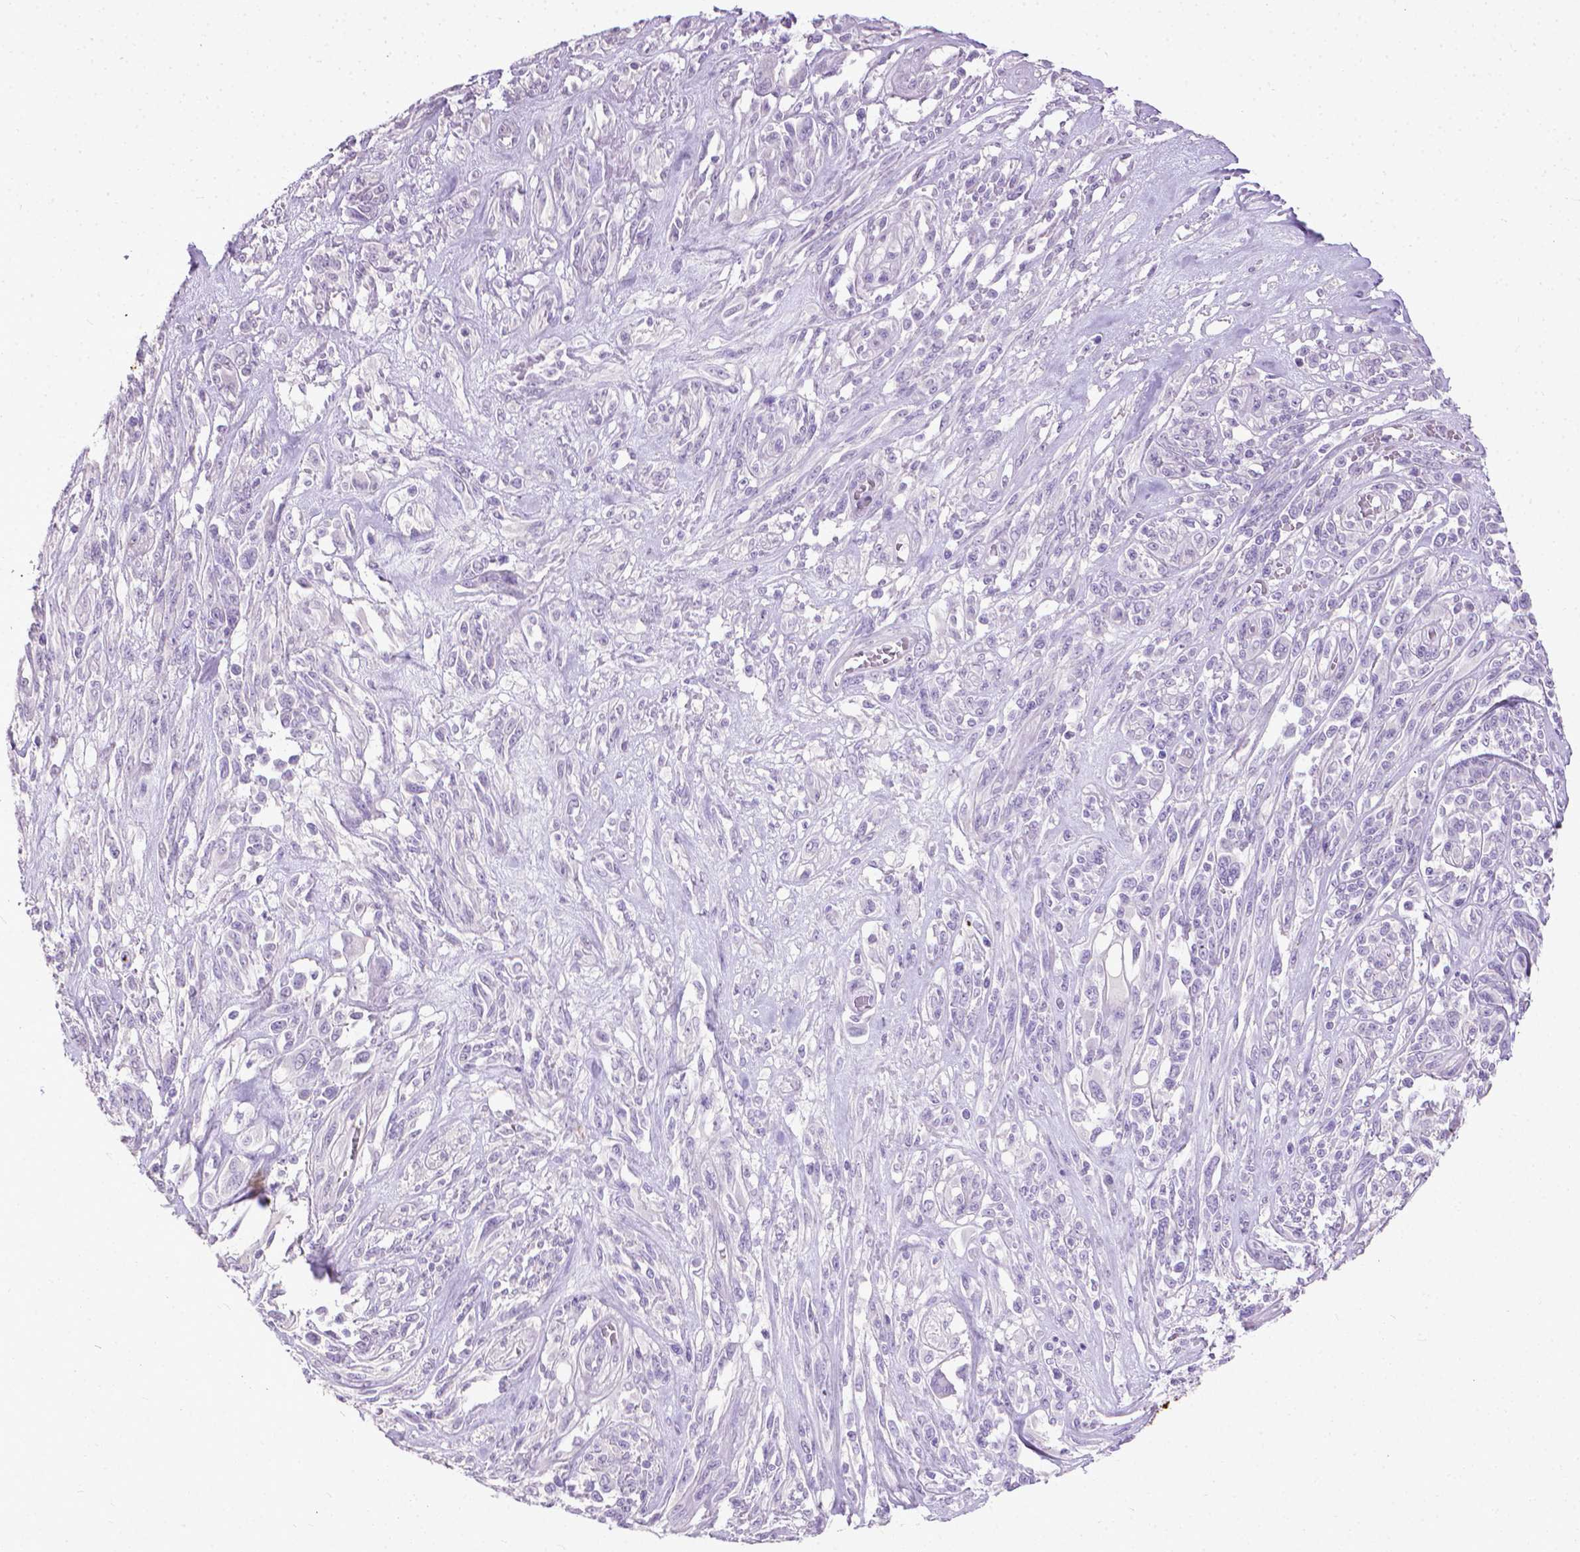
{"staining": {"intensity": "negative", "quantity": "none", "location": "none"}, "tissue": "melanoma", "cell_type": "Tumor cells", "image_type": "cancer", "snomed": [{"axis": "morphology", "description": "Malignant melanoma, NOS"}, {"axis": "topography", "description": "Skin"}], "caption": "Tumor cells show no significant protein expression in melanoma. (IHC, brightfield microscopy, high magnification).", "gene": "KRT5", "patient": {"sex": "female", "age": 91}}